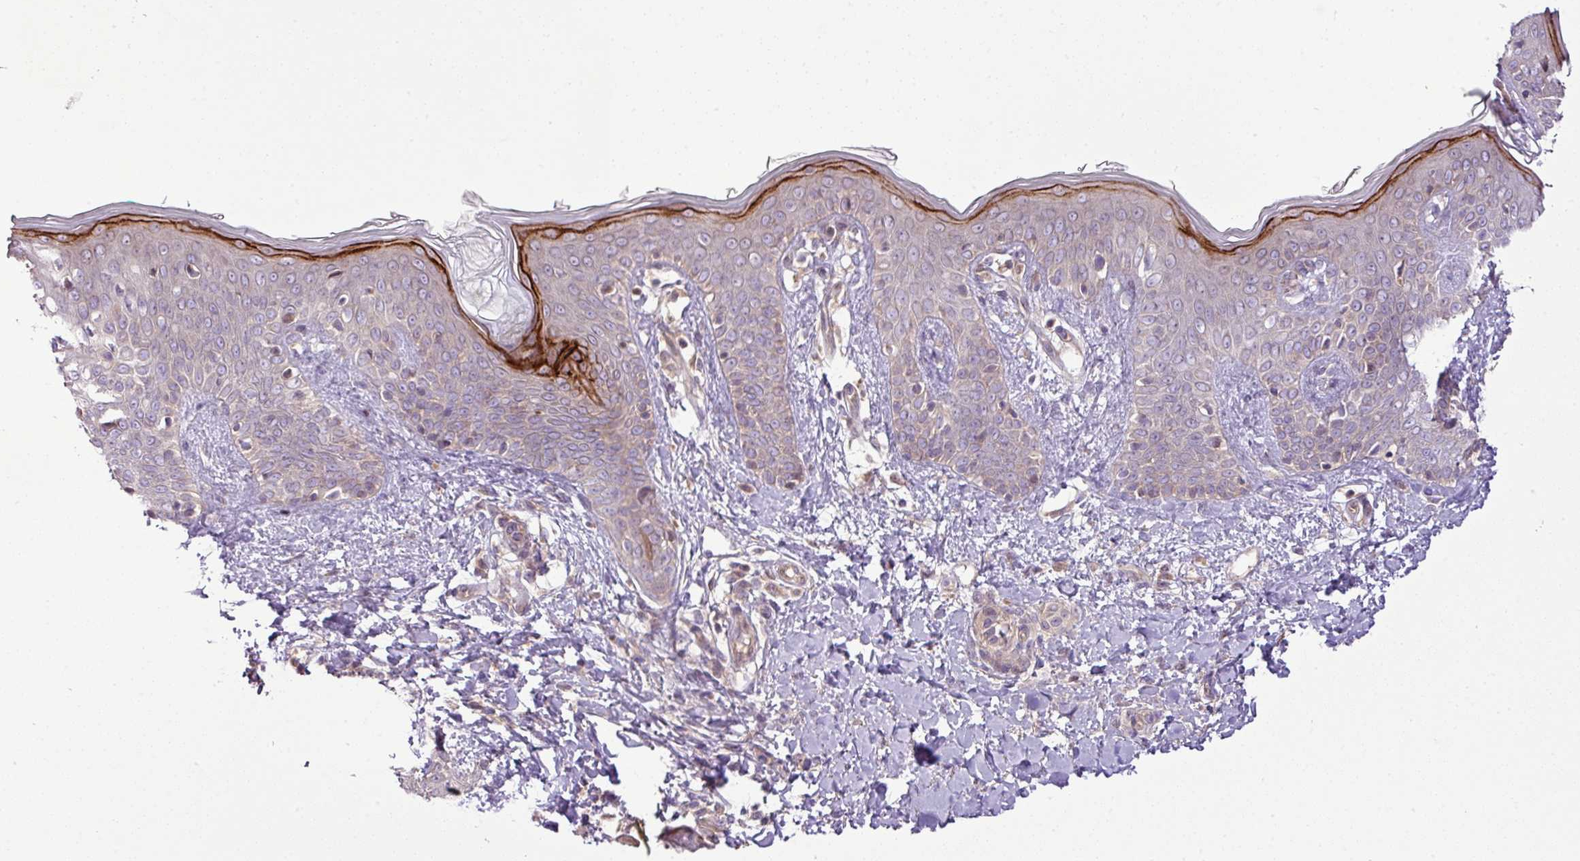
{"staining": {"intensity": "weak", "quantity": ">75%", "location": "cytoplasmic/membranous"}, "tissue": "skin", "cell_type": "Fibroblasts", "image_type": "normal", "snomed": [{"axis": "morphology", "description": "Normal tissue, NOS"}, {"axis": "topography", "description": "Skin"}], "caption": "Immunohistochemistry (IHC) image of benign skin: skin stained using immunohistochemistry demonstrates low levels of weak protein expression localized specifically in the cytoplasmic/membranous of fibroblasts, appearing as a cytoplasmic/membranous brown color.", "gene": "COX18", "patient": {"sex": "male", "age": 16}}